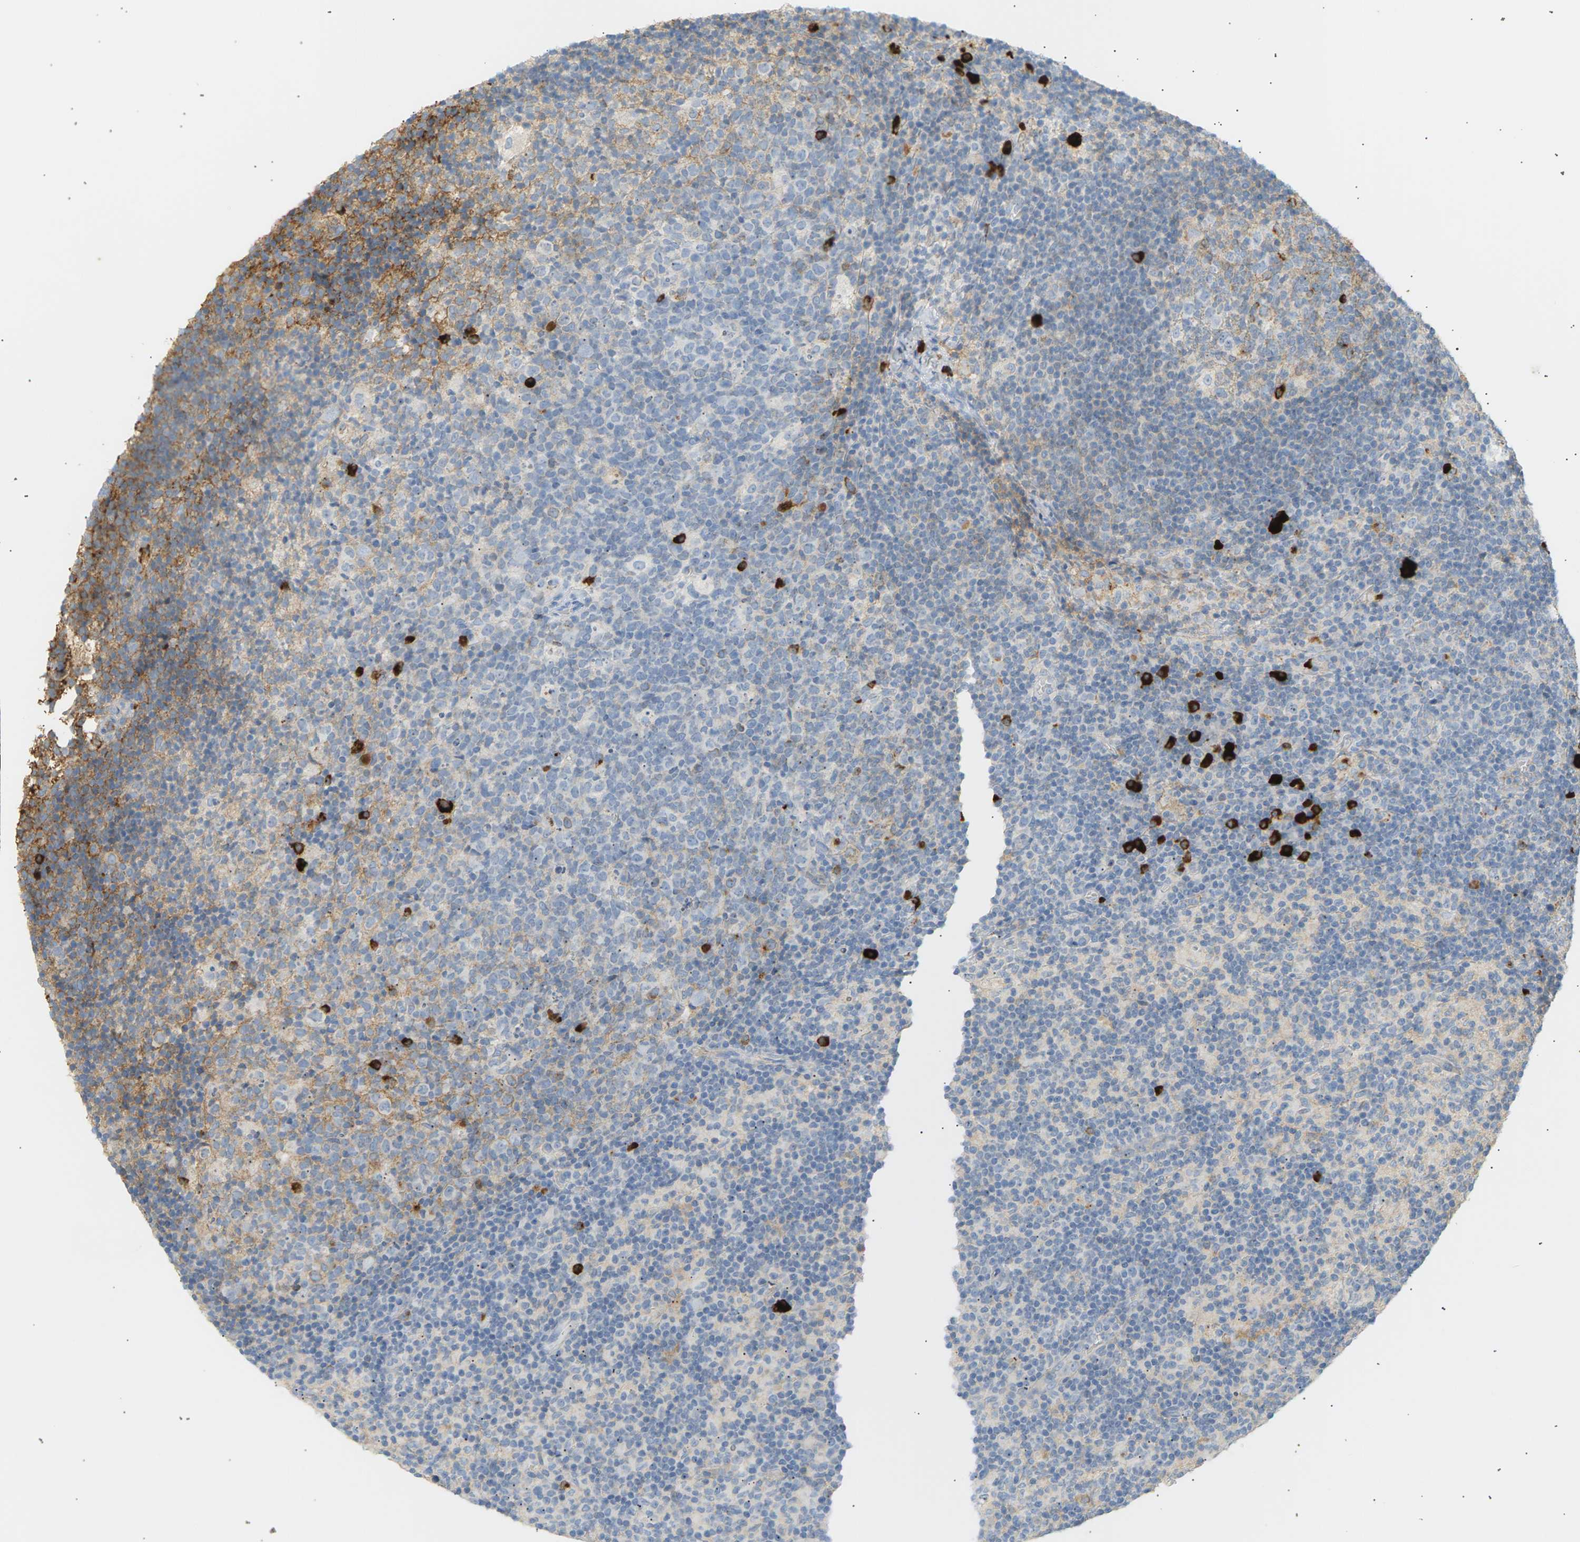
{"staining": {"intensity": "moderate", "quantity": ">75%", "location": "cytoplasmic/membranous"}, "tissue": "lymph node", "cell_type": "Germinal center cells", "image_type": "normal", "snomed": [{"axis": "morphology", "description": "Normal tissue, NOS"}, {"axis": "morphology", "description": "Inflammation, NOS"}, {"axis": "topography", "description": "Lymph node"}], "caption": "Lymph node was stained to show a protein in brown. There is medium levels of moderate cytoplasmic/membranous expression in approximately >75% of germinal center cells. Immunohistochemistry stains the protein in brown and the nuclei are stained blue.", "gene": "IGLC3", "patient": {"sex": "male", "age": 55}}